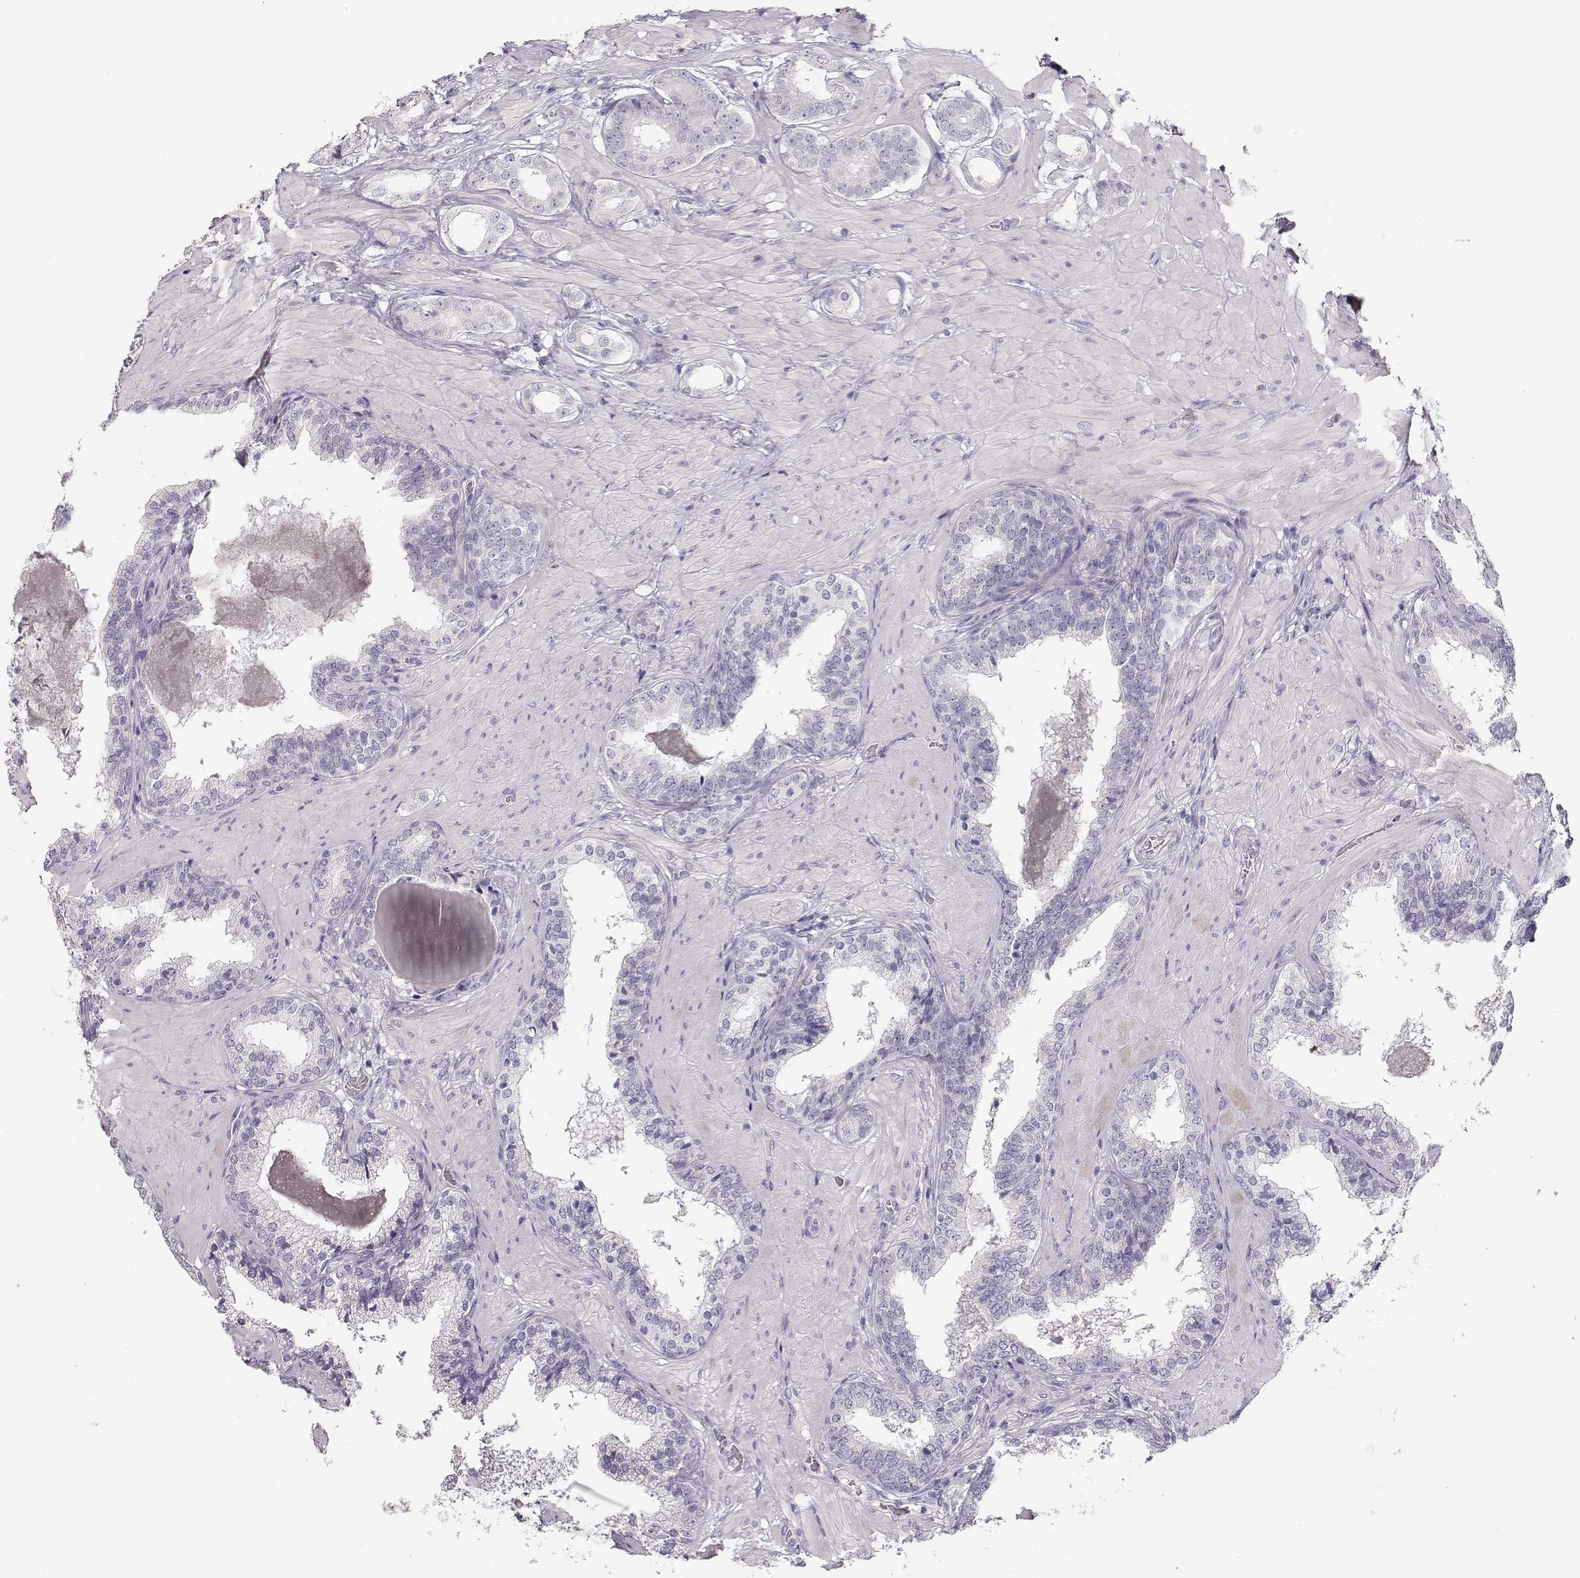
{"staining": {"intensity": "negative", "quantity": "none", "location": "none"}, "tissue": "prostate cancer", "cell_type": "Tumor cells", "image_type": "cancer", "snomed": [{"axis": "morphology", "description": "Adenocarcinoma, Low grade"}, {"axis": "topography", "description": "Prostate"}], "caption": "Protein analysis of prostate cancer demonstrates no significant expression in tumor cells.", "gene": "MAGEC1", "patient": {"sex": "male", "age": 60}}